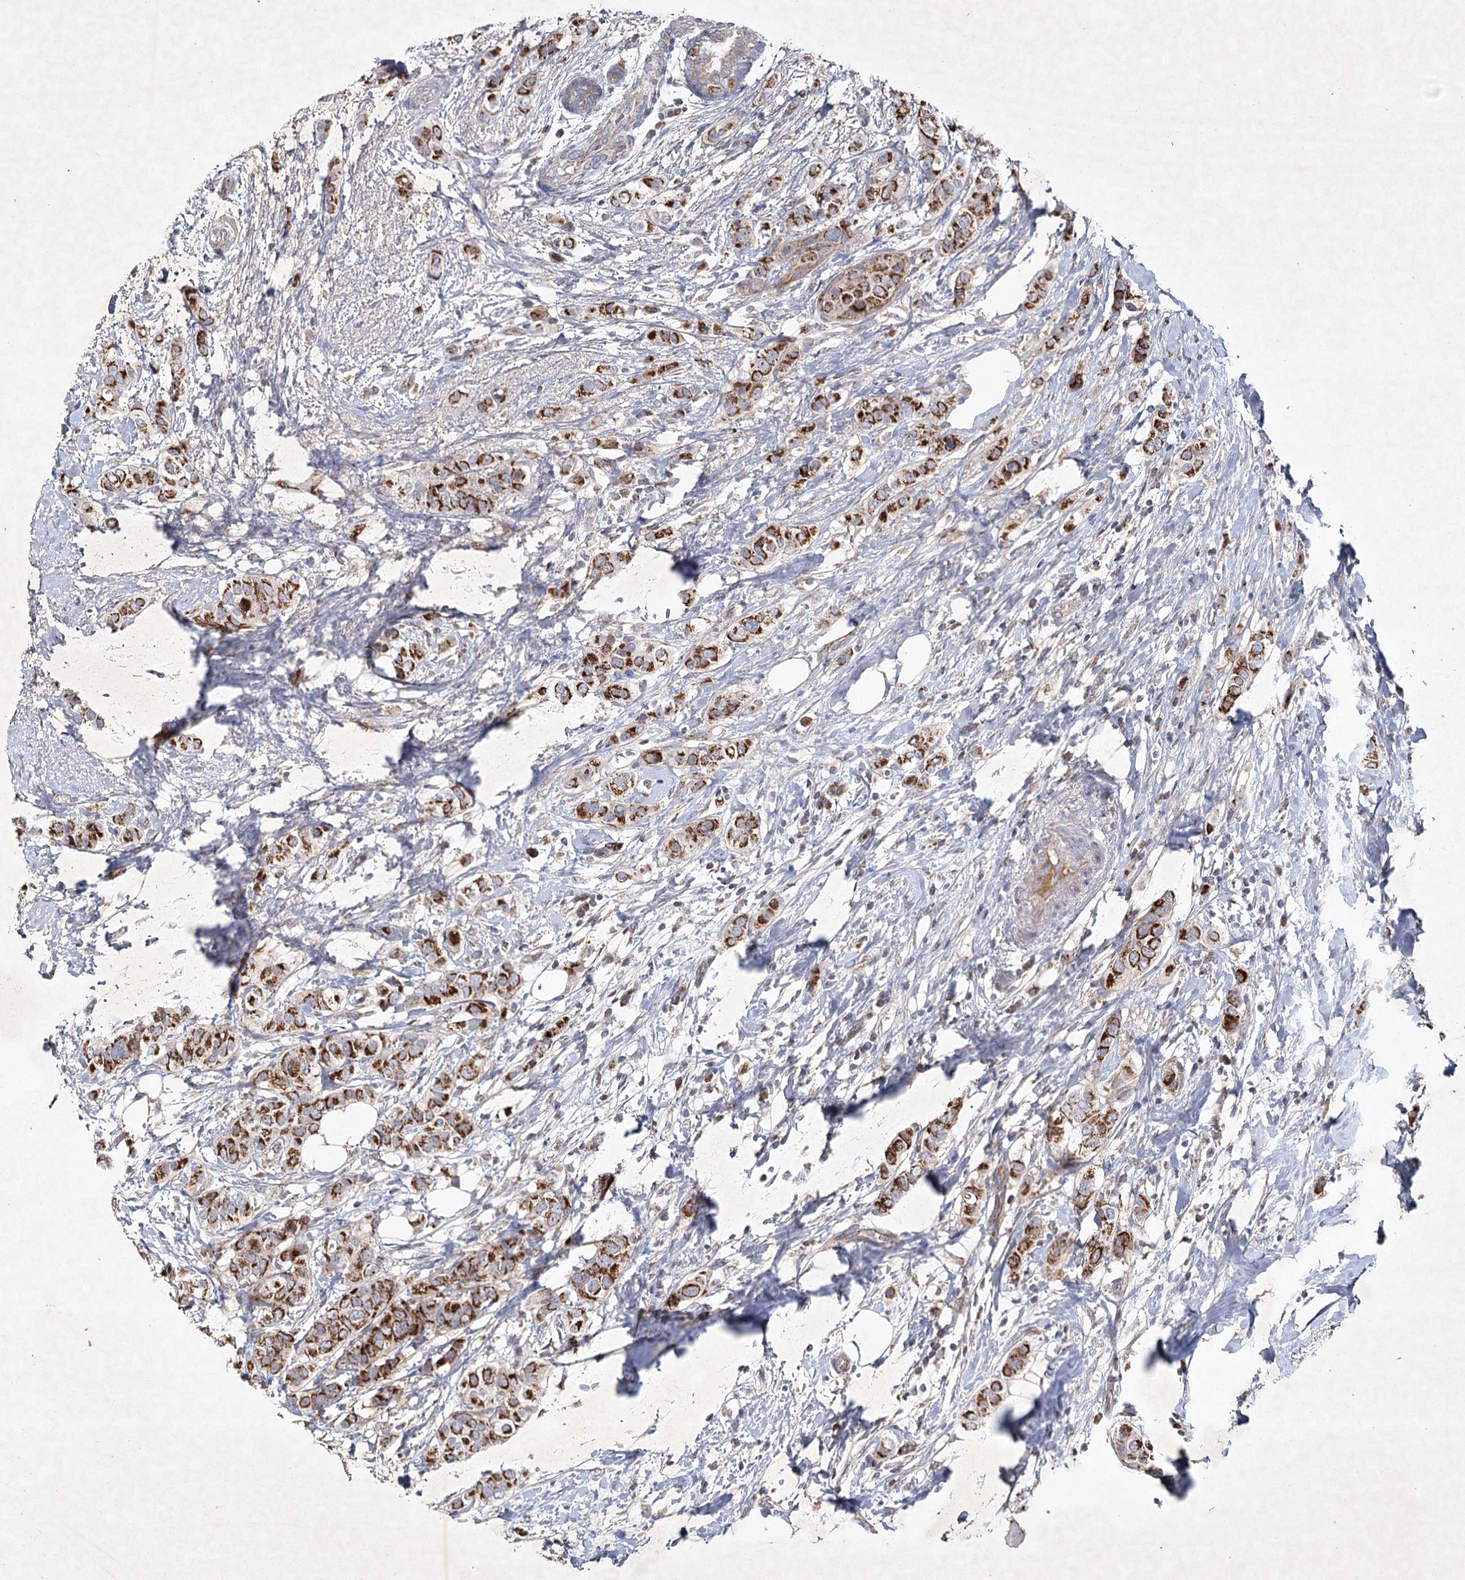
{"staining": {"intensity": "strong", "quantity": ">75%", "location": "cytoplasmic/membranous"}, "tissue": "breast cancer", "cell_type": "Tumor cells", "image_type": "cancer", "snomed": [{"axis": "morphology", "description": "Lobular carcinoma"}, {"axis": "topography", "description": "Breast"}], "caption": "Immunohistochemical staining of human lobular carcinoma (breast) demonstrates strong cytoplasmic/membranous protein staining in approximately >75% of tumor cells.", "gene": "MRPL44", "patient": {"sex": "female", "age": 51}}